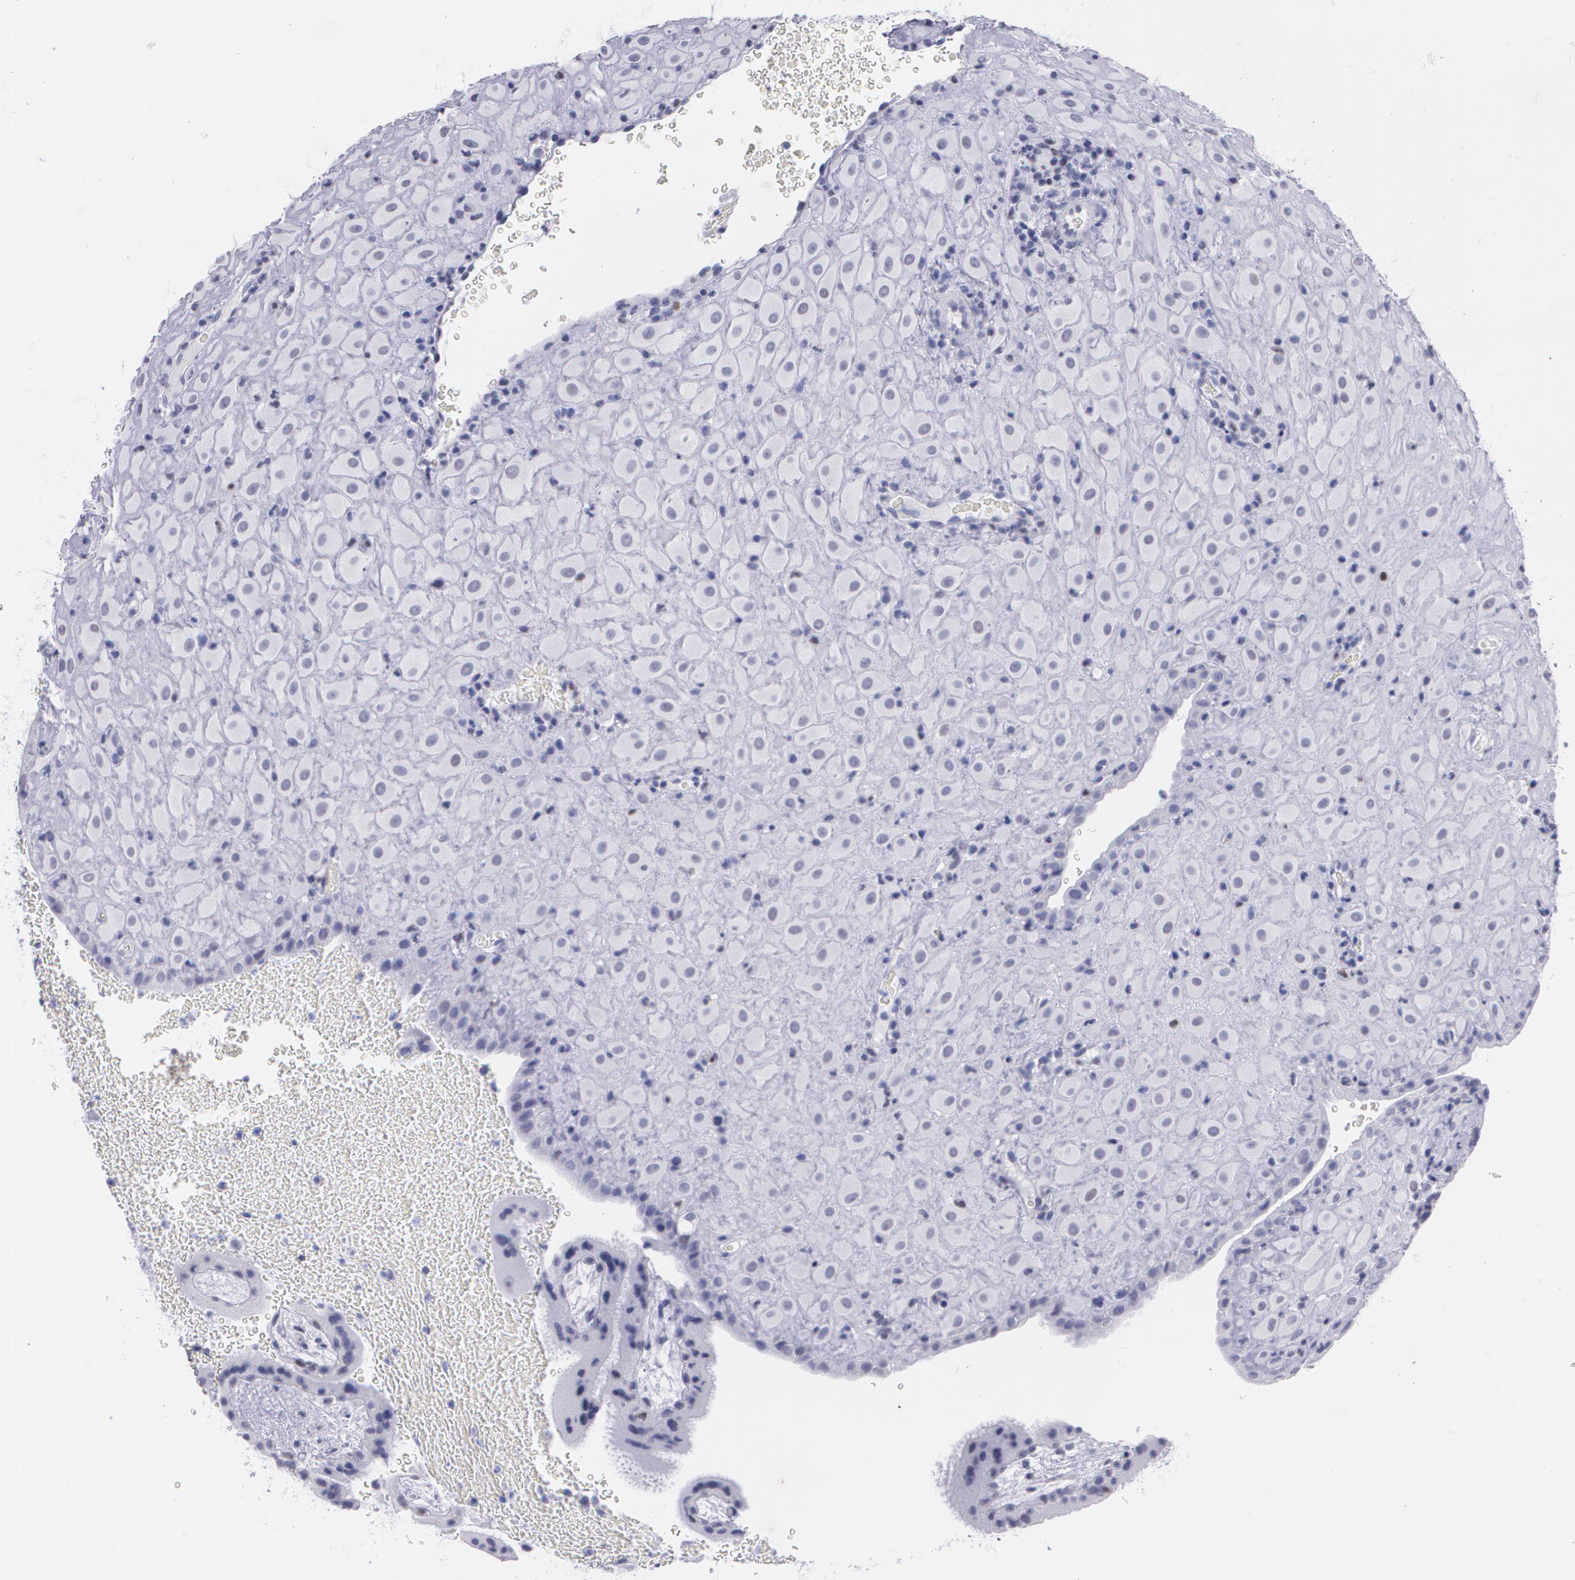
{"staining": {"intensity": "negative", "quantity": "none", "location": "none"}, "tissue": "placenta", "cell_type": "Decidual cells", "image_type": "normal", "snomed": [{"axis": "morphology", "description": "Normal tissue, NOS"}, {"axis": "topography", "description": "Placenta"}], "caption": "Decidual cells show no significant protein expression in unremarkable placenta. (DAB (3,3'-diaminobenzidine) IHC, high magnification).", "gene": "TP53", "patient": {"sex": "female", "age": 19}}